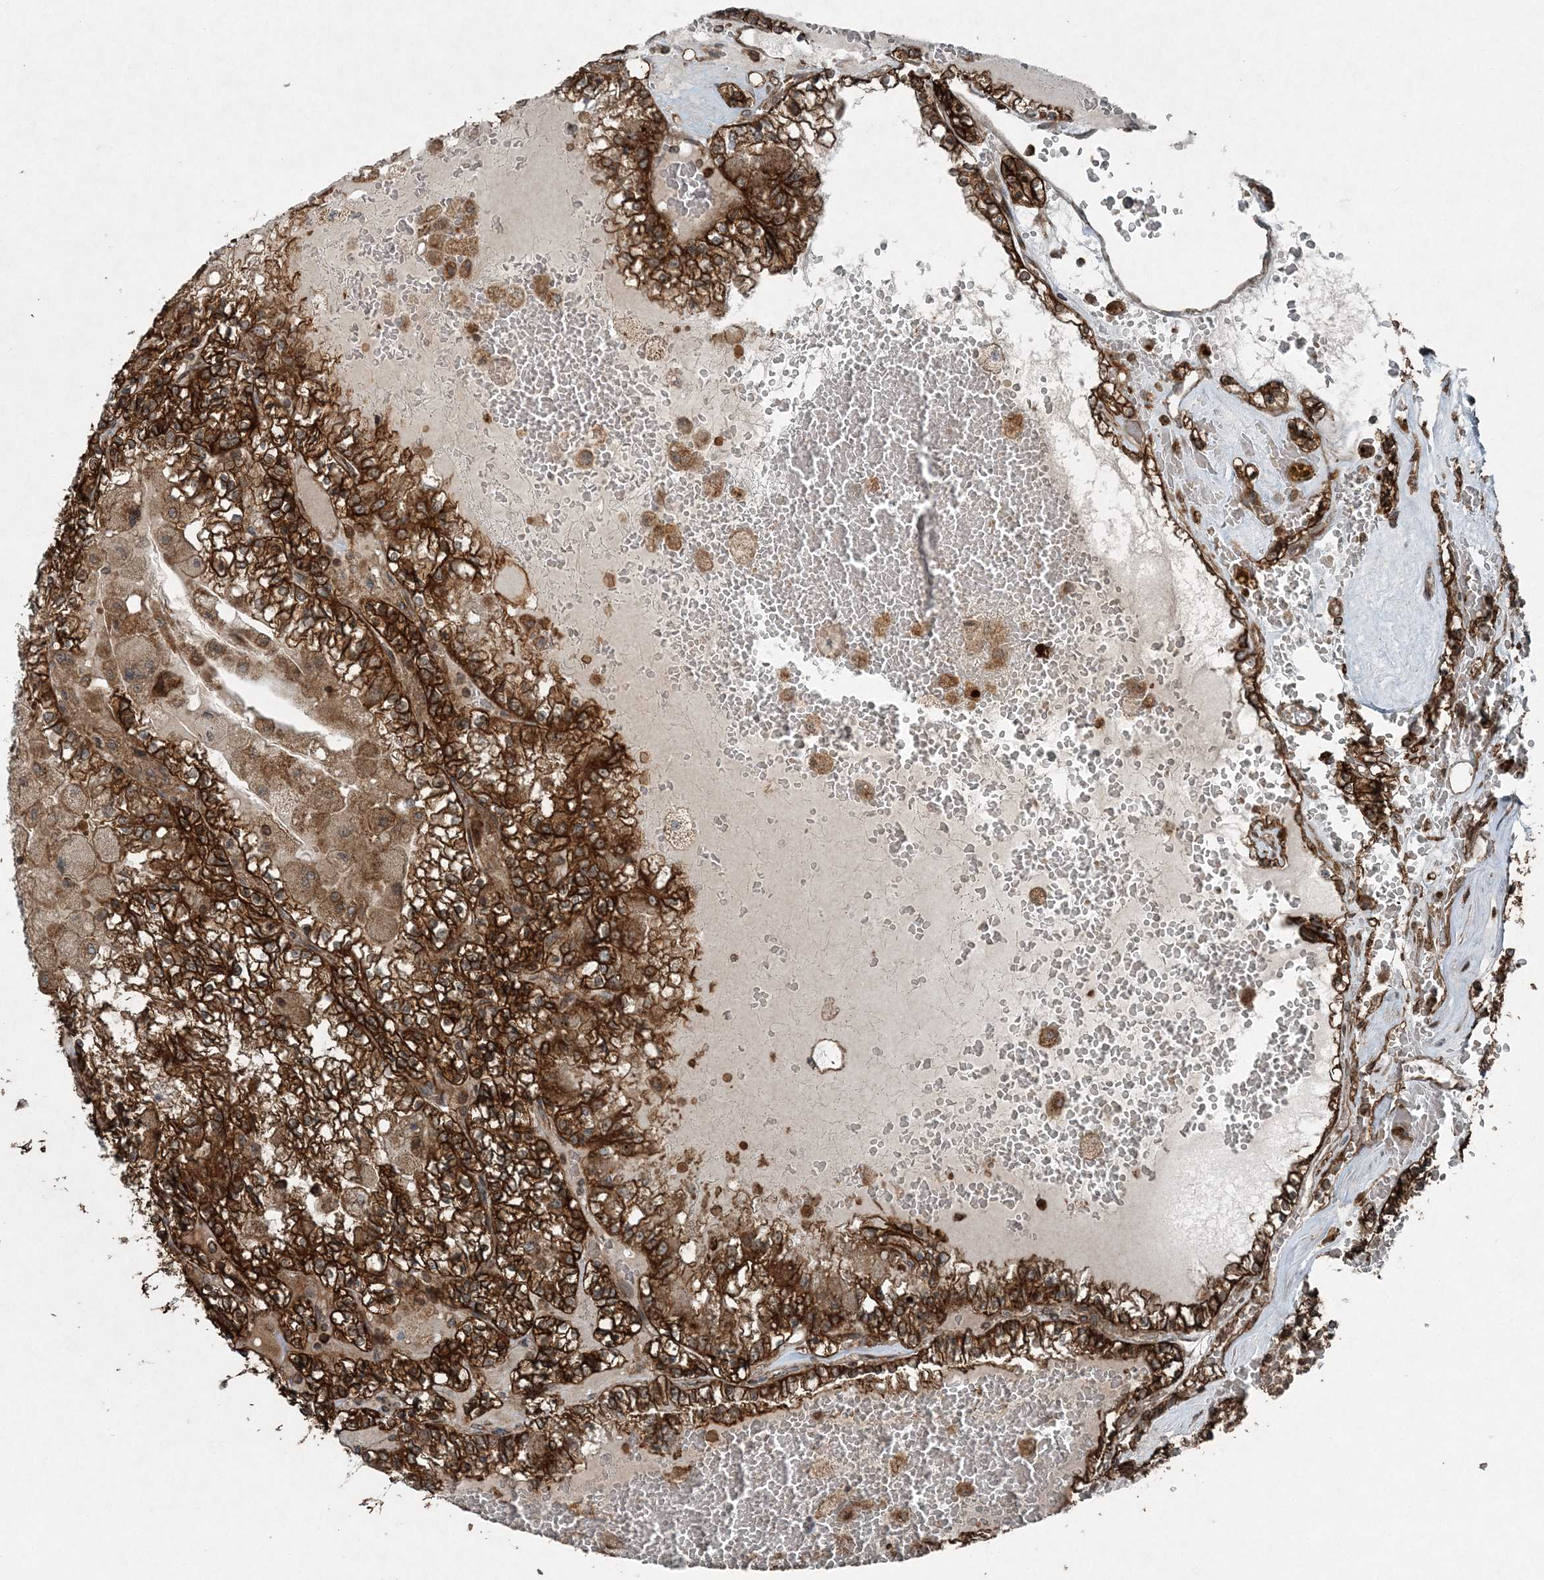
{"staining": {"intensity": "strong", "quantity": ">75%", "location": "cytoplasmic/membranous"}, "tissue": "renal cancer", "cell_type": "Tumor cells", "image_type": "cancer", "snomed": [{"axis": "morphology", "description": "Adenocarcinoma, NOS"}, {"axis": "topography", "description": "Kidney"}], "caption": "Immunohistochemistry (DAB) staining of human renal cancer shows strong cytoplasmic/membranous protein positivity in approximately >75% of tumor cells.", "gene": "COPS7B", "patient": {"sex": "female", "age": 56}}